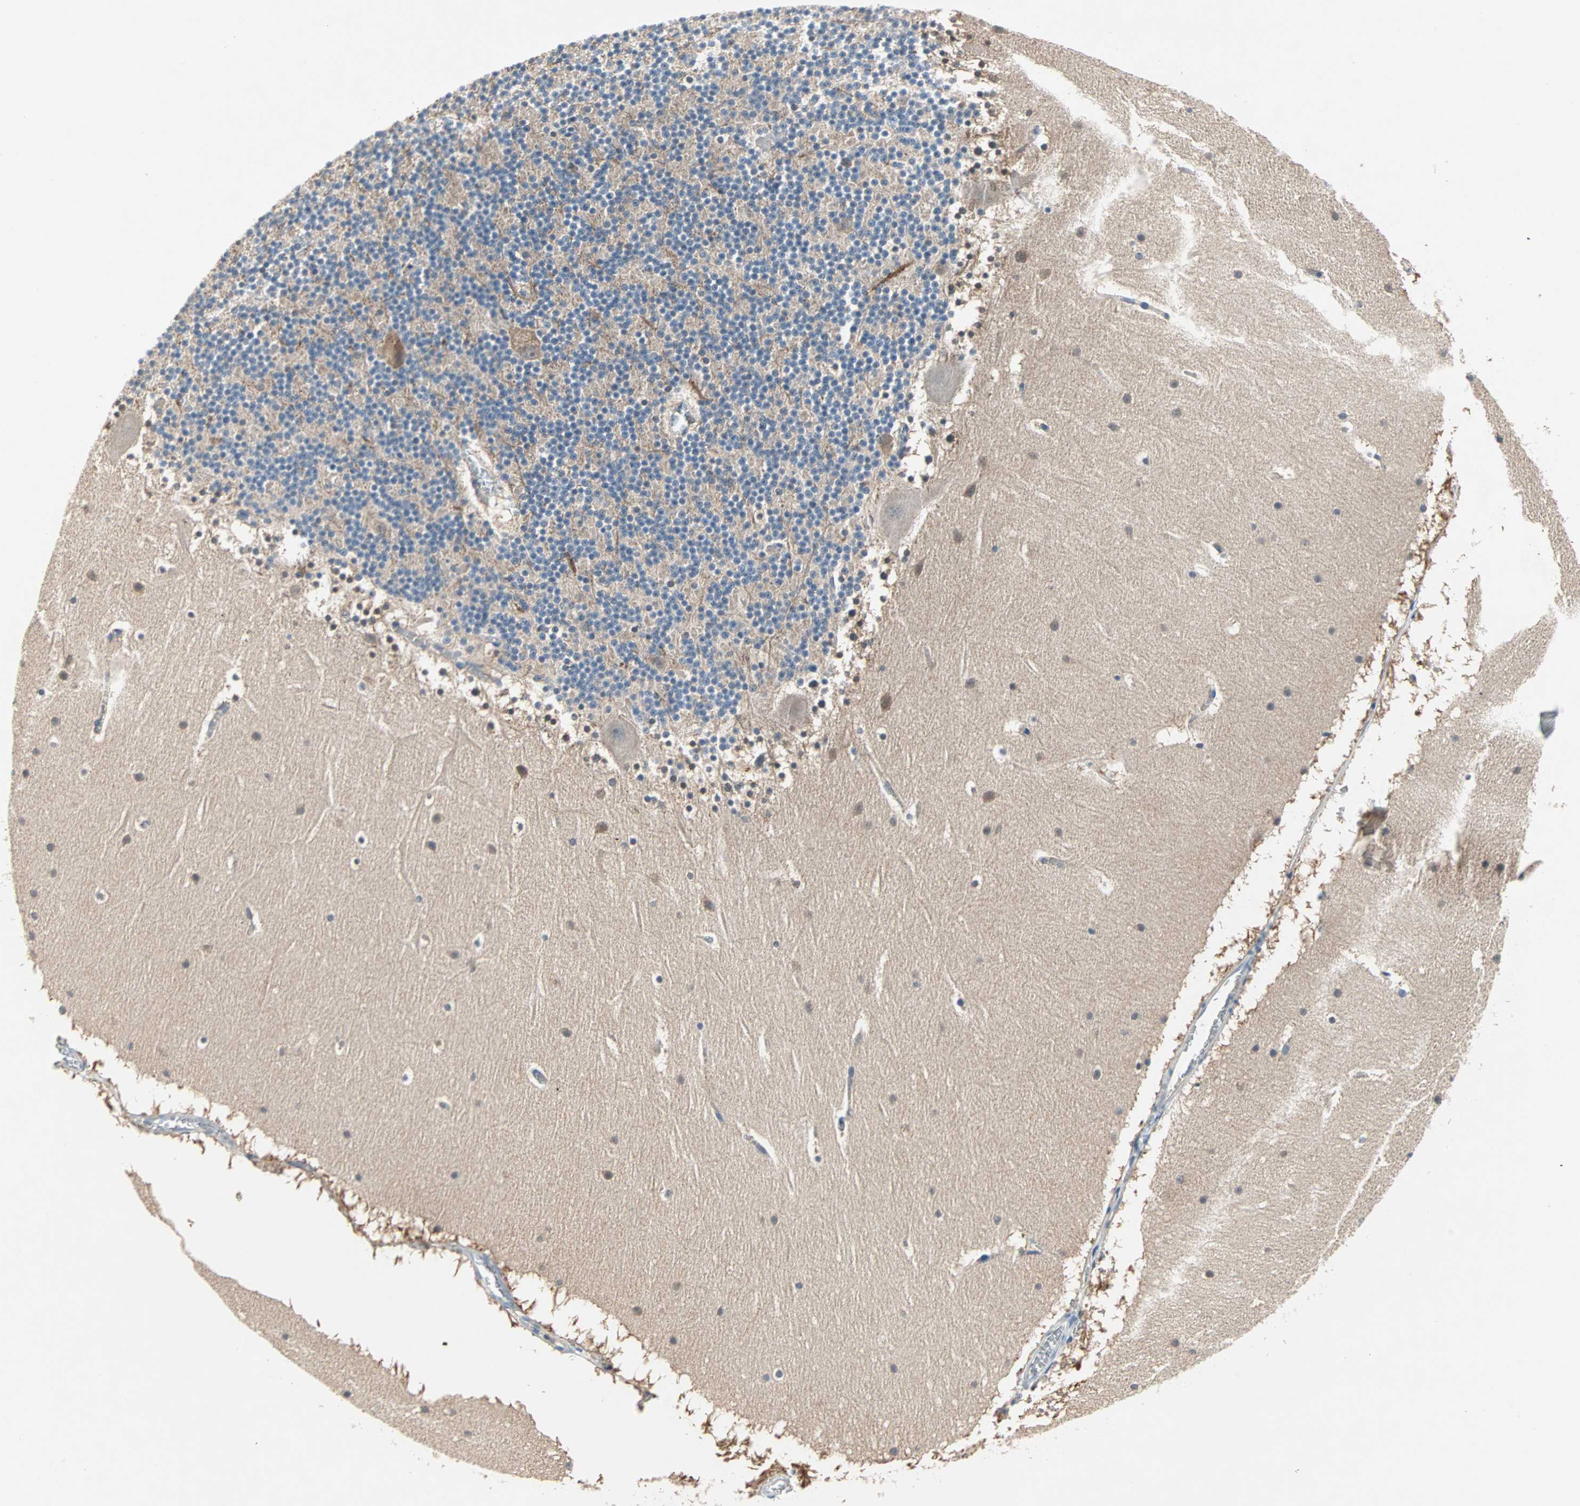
{"staining": {"intensity": "moderate", "quantity": "<25%", "location": "cytoplasmic/membranous"}, "tissue": "cerebellum", "cell_type": "Cells in granular layer", "image_type": "normal", "snomed": [{"axis": "morphology", "description": "Normal tissue, NOS"}, {"axis": "topography", "description": "Cerebellum"}], "caption": "This image displays immunohistochemistry (IHC) staining of benign cerebellum, with low moderate cytoplasmic/membranous staining in about <25% of cells in granular layer.", "gene": "MPI", "patient": {"sex": "male", "age": 45}}